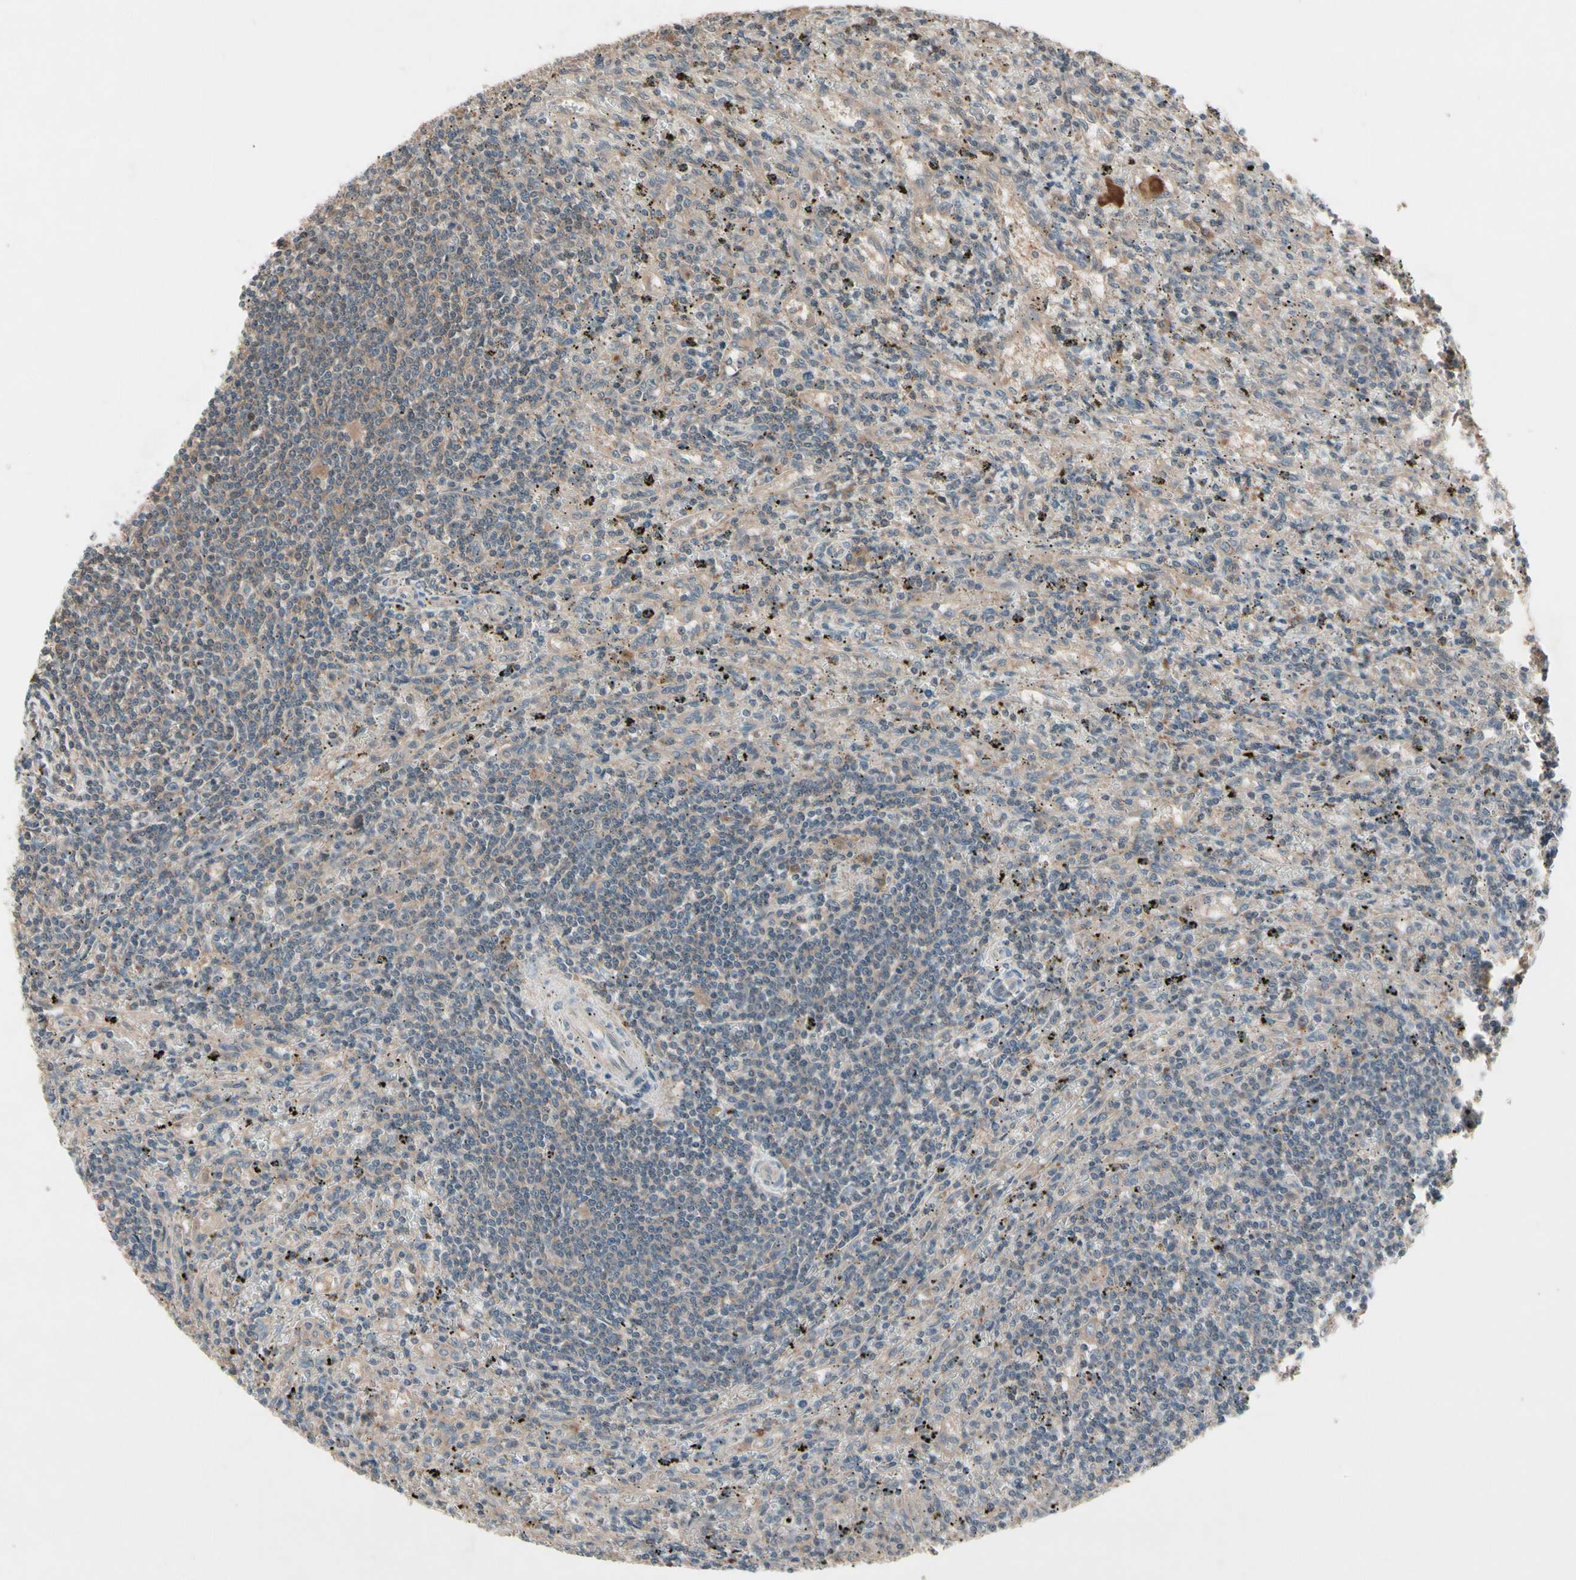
{"staining": {"intensity": "weak", "quantity": ">75%", "location": "cytoplasmic/membranous"}, "tissue": "lymphoma", "cell_type": "Tumor cells", "image_type": "cancer", "snomed": [{"axis": "morphology", "description": "Malignant lymphoma, non-Hodgkin's type, Low grade"}, {"axis": "topography", "description": "Spleen"}], "caption": "Protein staining by IHC reveals weak cytoplasmic/membranous positivity in about >75% of tumor cells in low-grade malignant lymphoma, non-Hodgkin's type.", "gene": "NSF", "patient": {"sex": "male", "age": 76}}